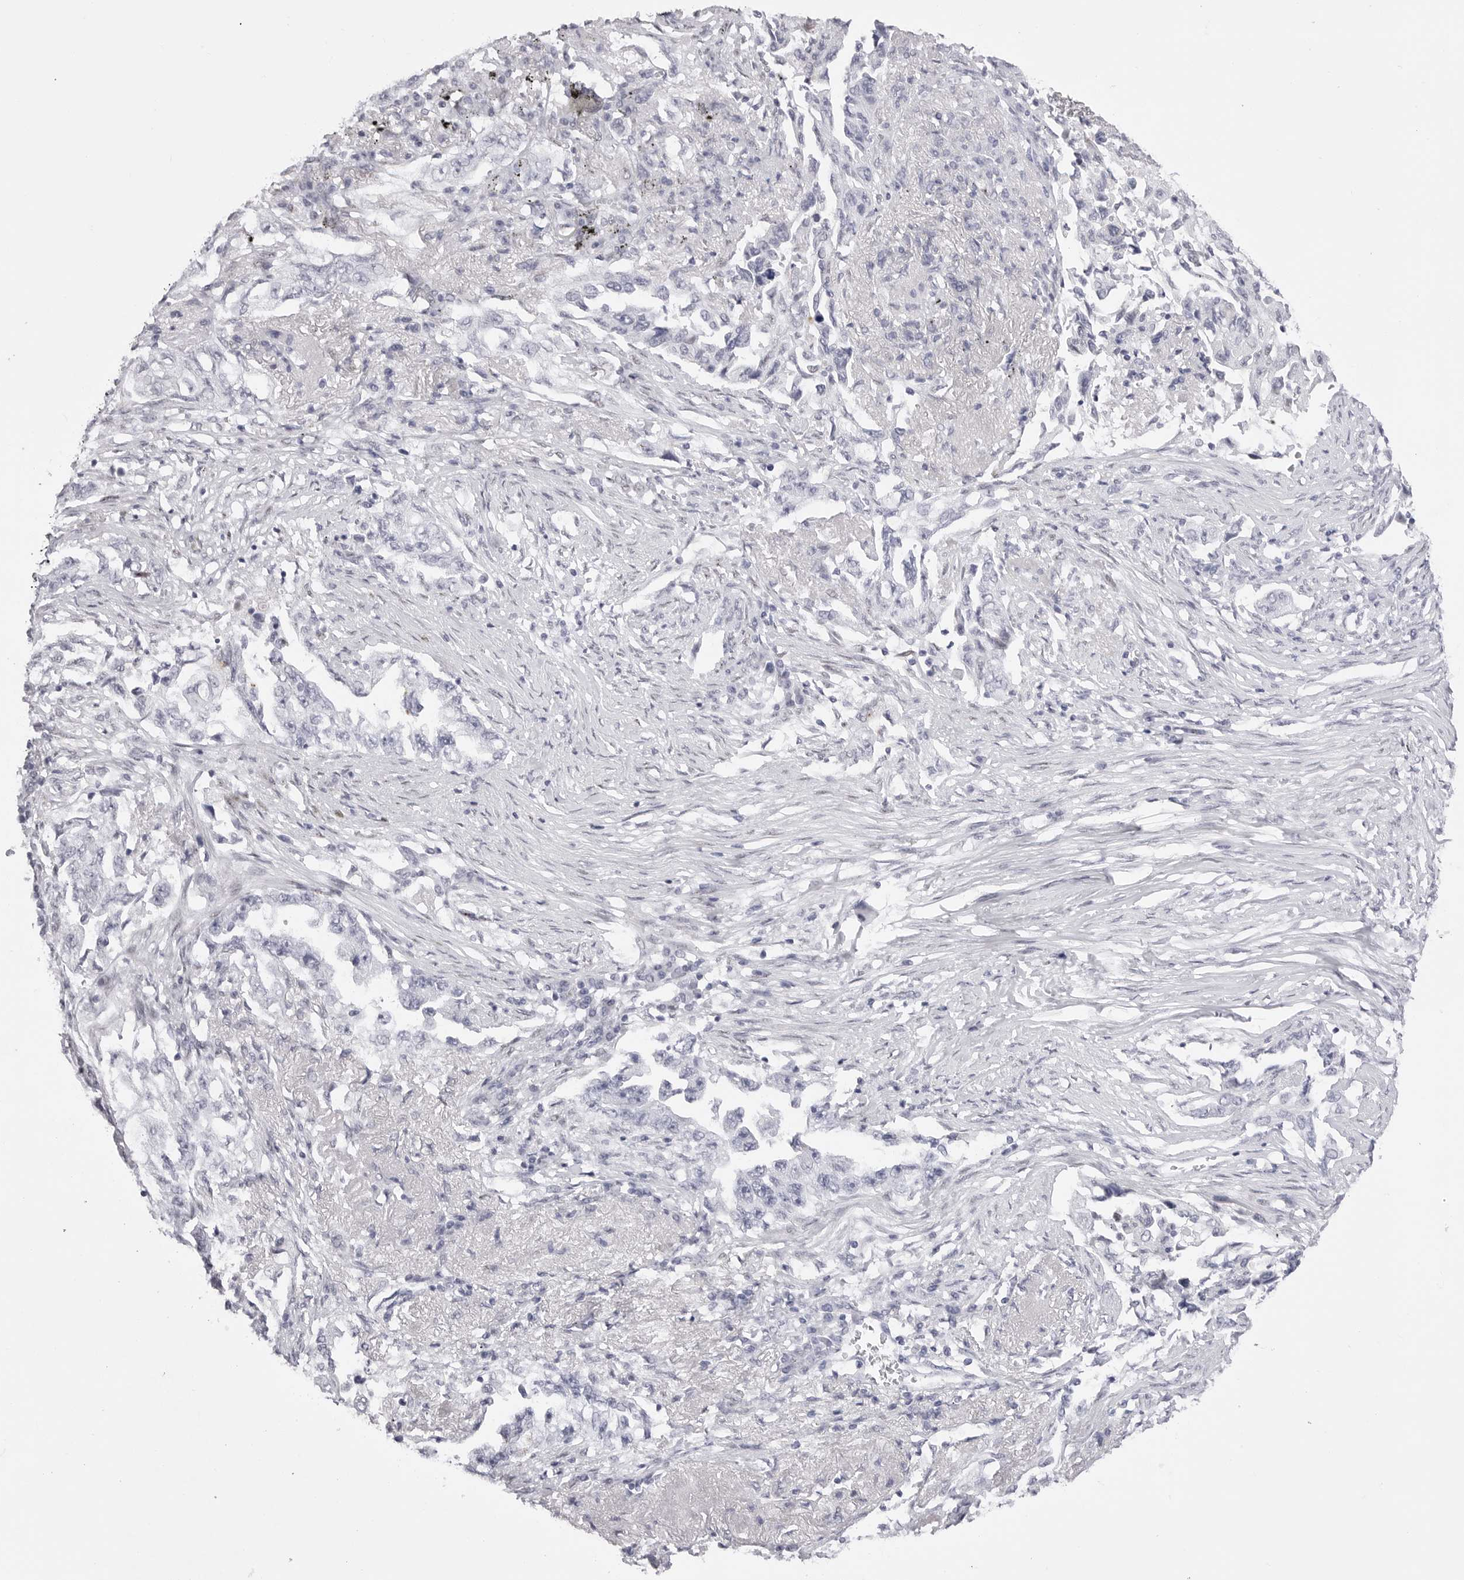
{"staining": {"intensity": "negative", "quantity": "none", "location": "none"}, "tissue": "lung cancer", "cell_type": "Tumor cells", "image_type": "cancer", "snomed": [{"axis": "morphology", "description": "Adenocarcinoma, NOS"}, {"axis": "topography", "description": "Lung"}], "caption": "The histopathology image reveals no staining of tumor cells in lung cancer.", "gene": "TSSK1B", "patient": {"sex": "female", "age": 51}}